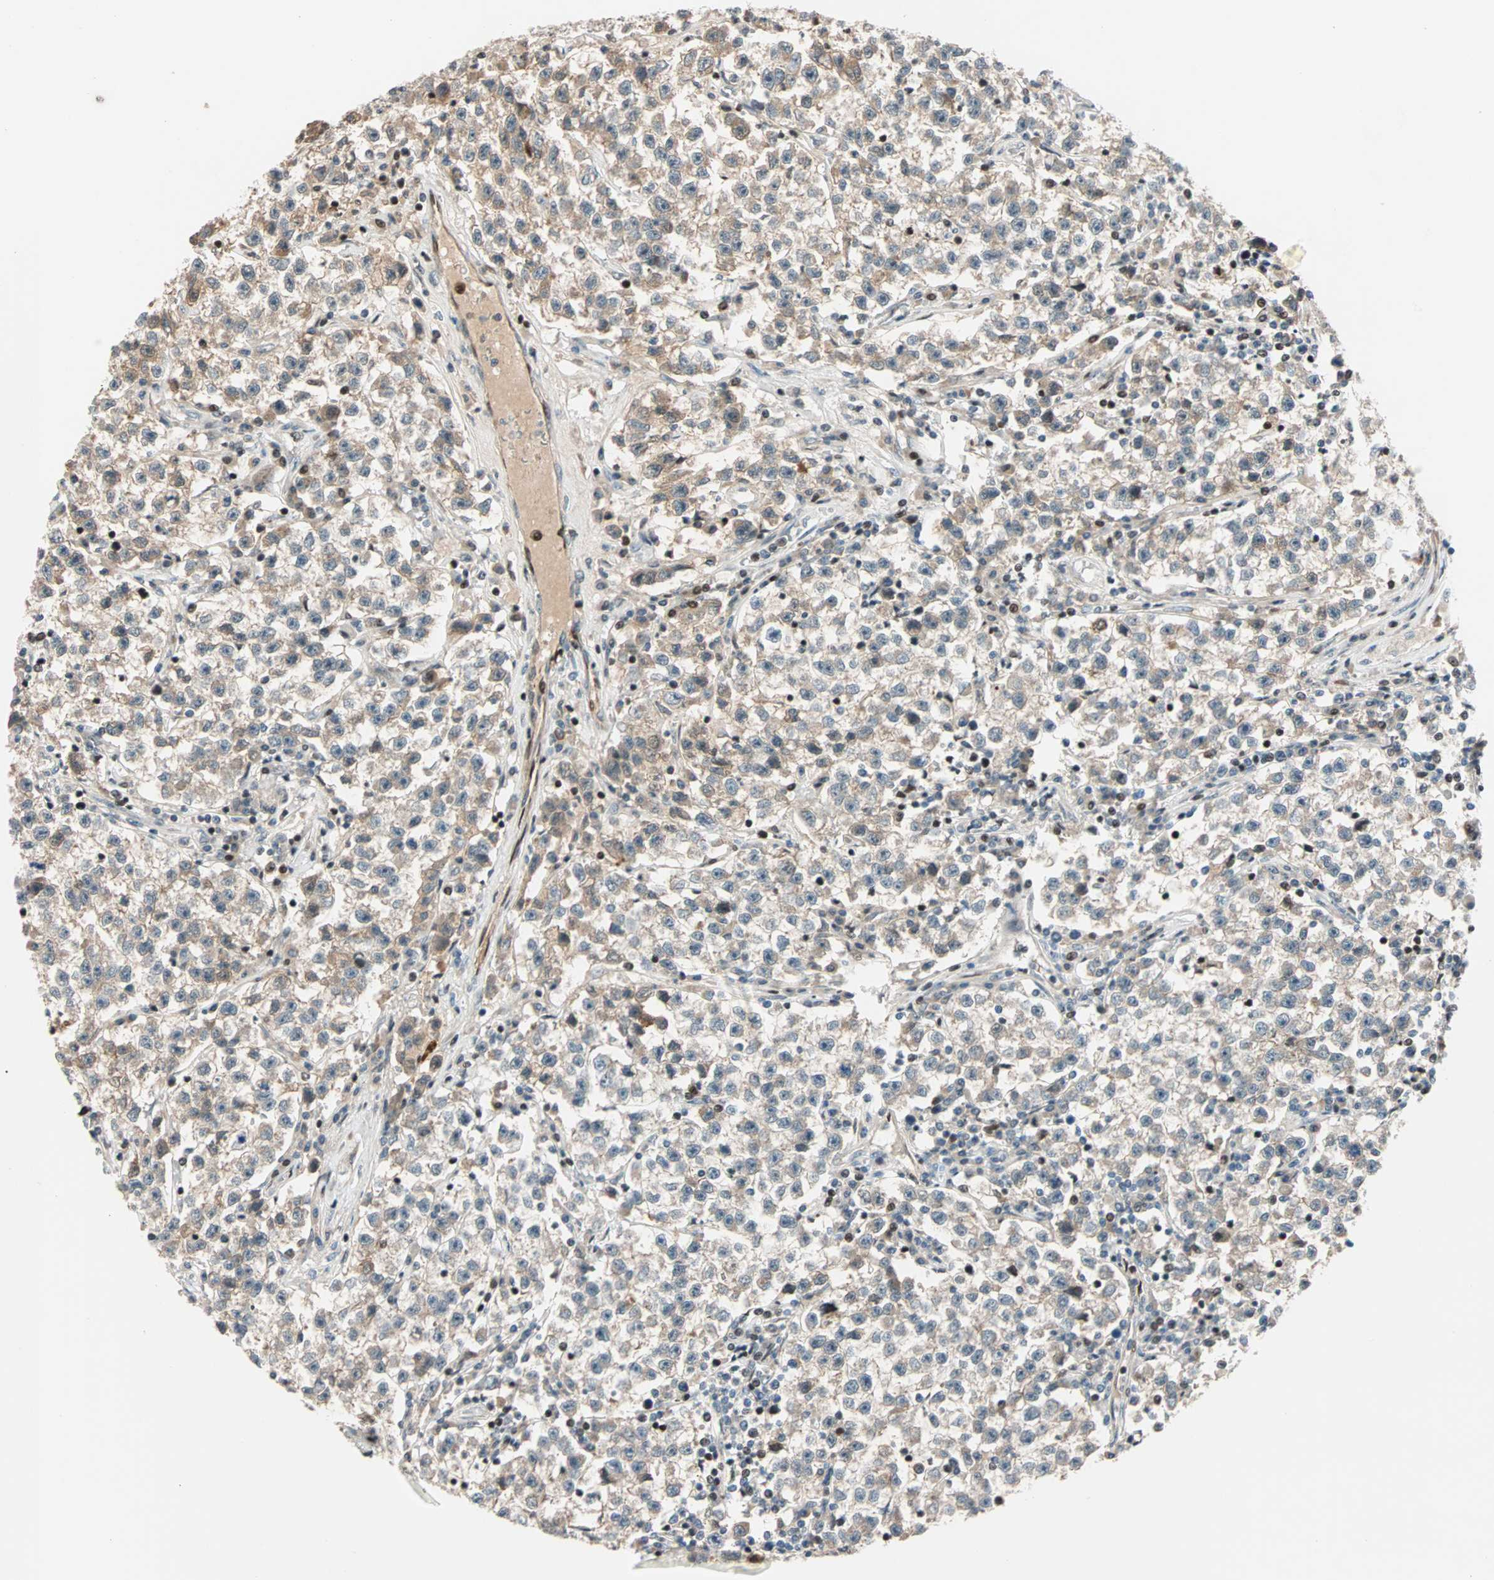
{"staining": {"intensity": "weak", "quantity": ">75%", "location": "cytoplasmic/membranous"}, "tissue": "testis cancer", "cell_type": "Tumor cells", "image_type": "cancer", "snomed": [{"axis": "morphology", "description": "Seminoma, NOS"}, {"axis": "topography", "description": "Testis"}], "caption": "IHC staining of testis cancer (seminoma), which demonstrates low levels of weak cytoplasmic/membranous positivity in about >75% of tumor cells indicating weak cytoplasmic/membranous protein staining. The staining was performed using DAB (brown) for protein detection and nuclei were counterstained in hematoxylin (blue).", "gene": "HECW1", "patient": {"sex": "male", "age": 22}}